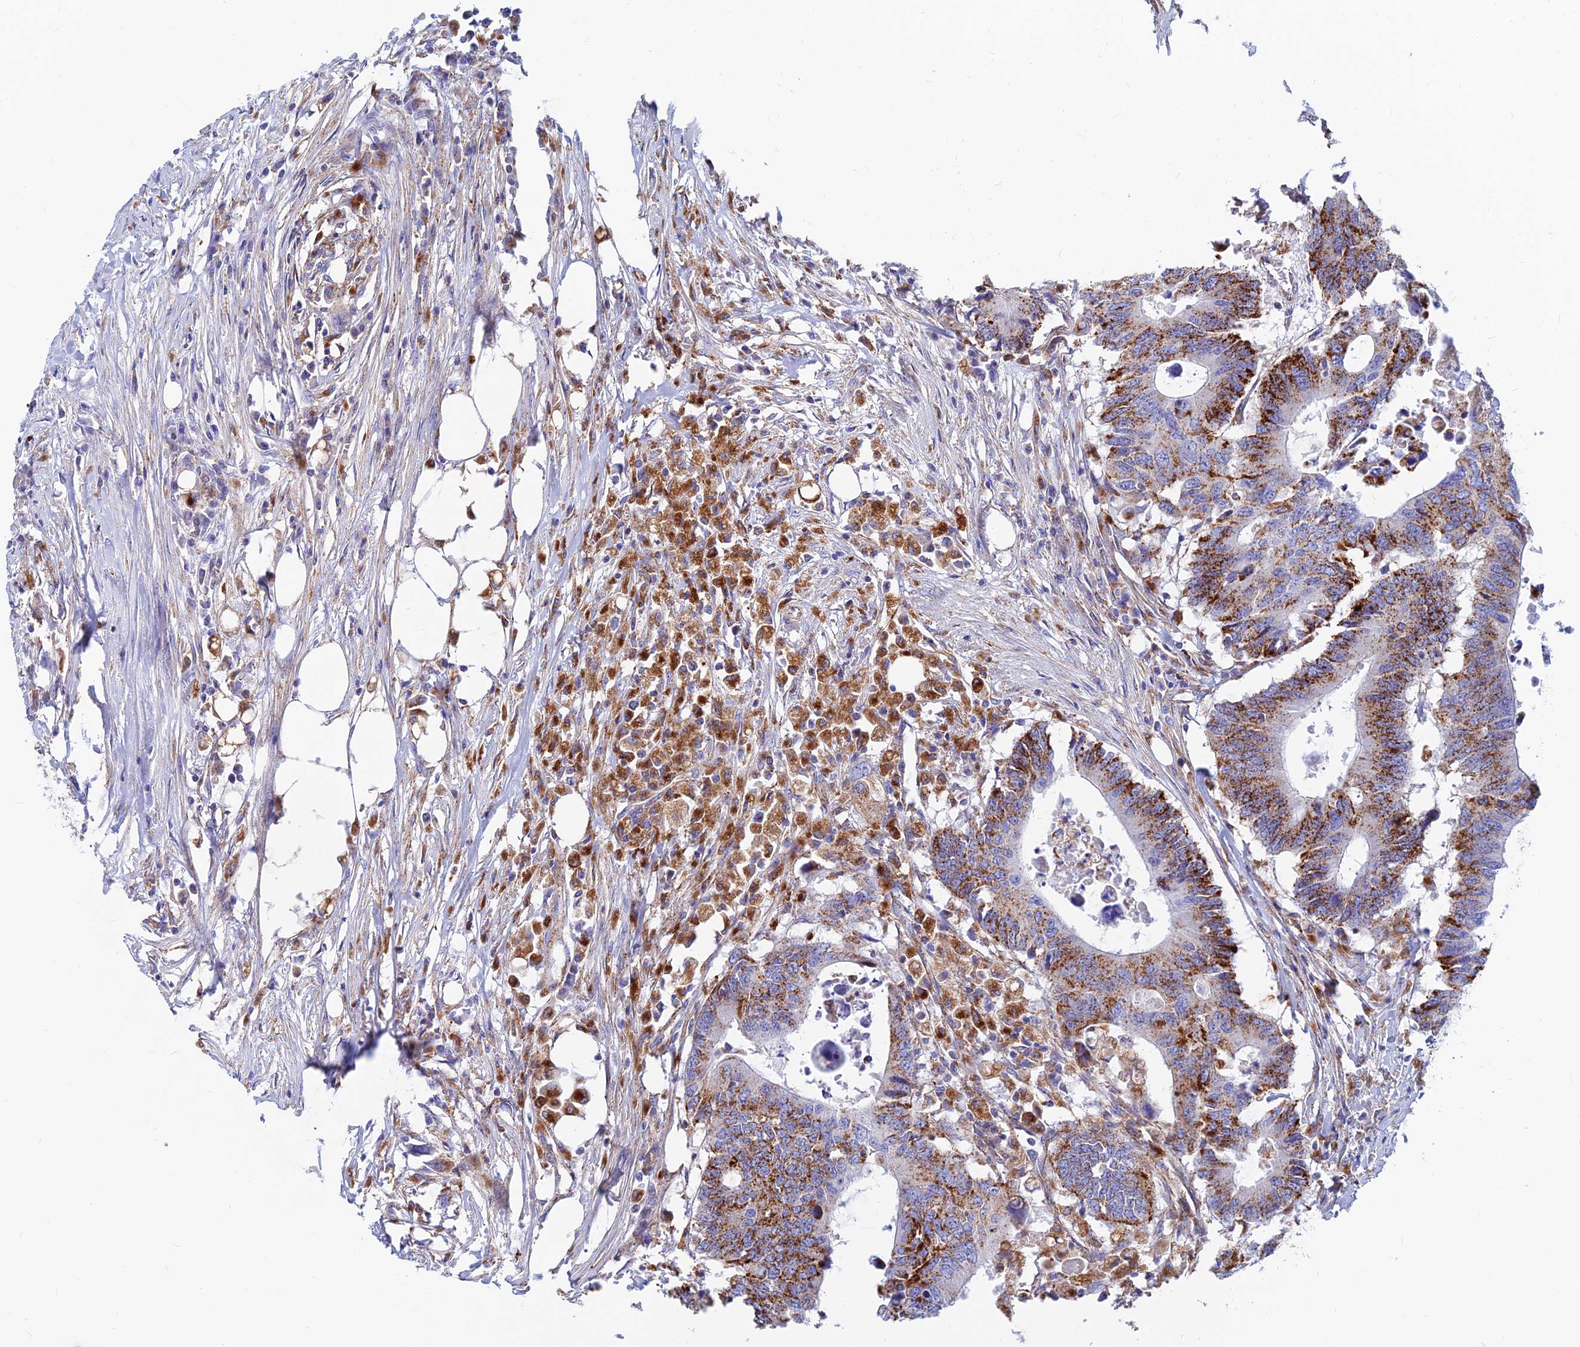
{"staining": {"intensity": "strong", "quantity": ">75%", "location": "cytoplasmic/membranous"}, "tissue": "colorectal cancer", "cell_type": "Tumor cells", "image_type": "cancer", "snomed": [{"axis": "morphology", "description": "Adenocarcinoma, NOS"}, {"axis": "topography", "description": "Colon"}], "caption": "Protein expression analysis of human colorectal cancer (adenocarcinoma) reveals strong cytoplasmic/membranous staining in approximately >75% of tumor cells. Using DAB (brown) and hematoxylin (blue) stains, captured at high magnification using brightfield microscopy.", "gene": "SPNS1", "patient": {"sex": "male", "age": 71}}